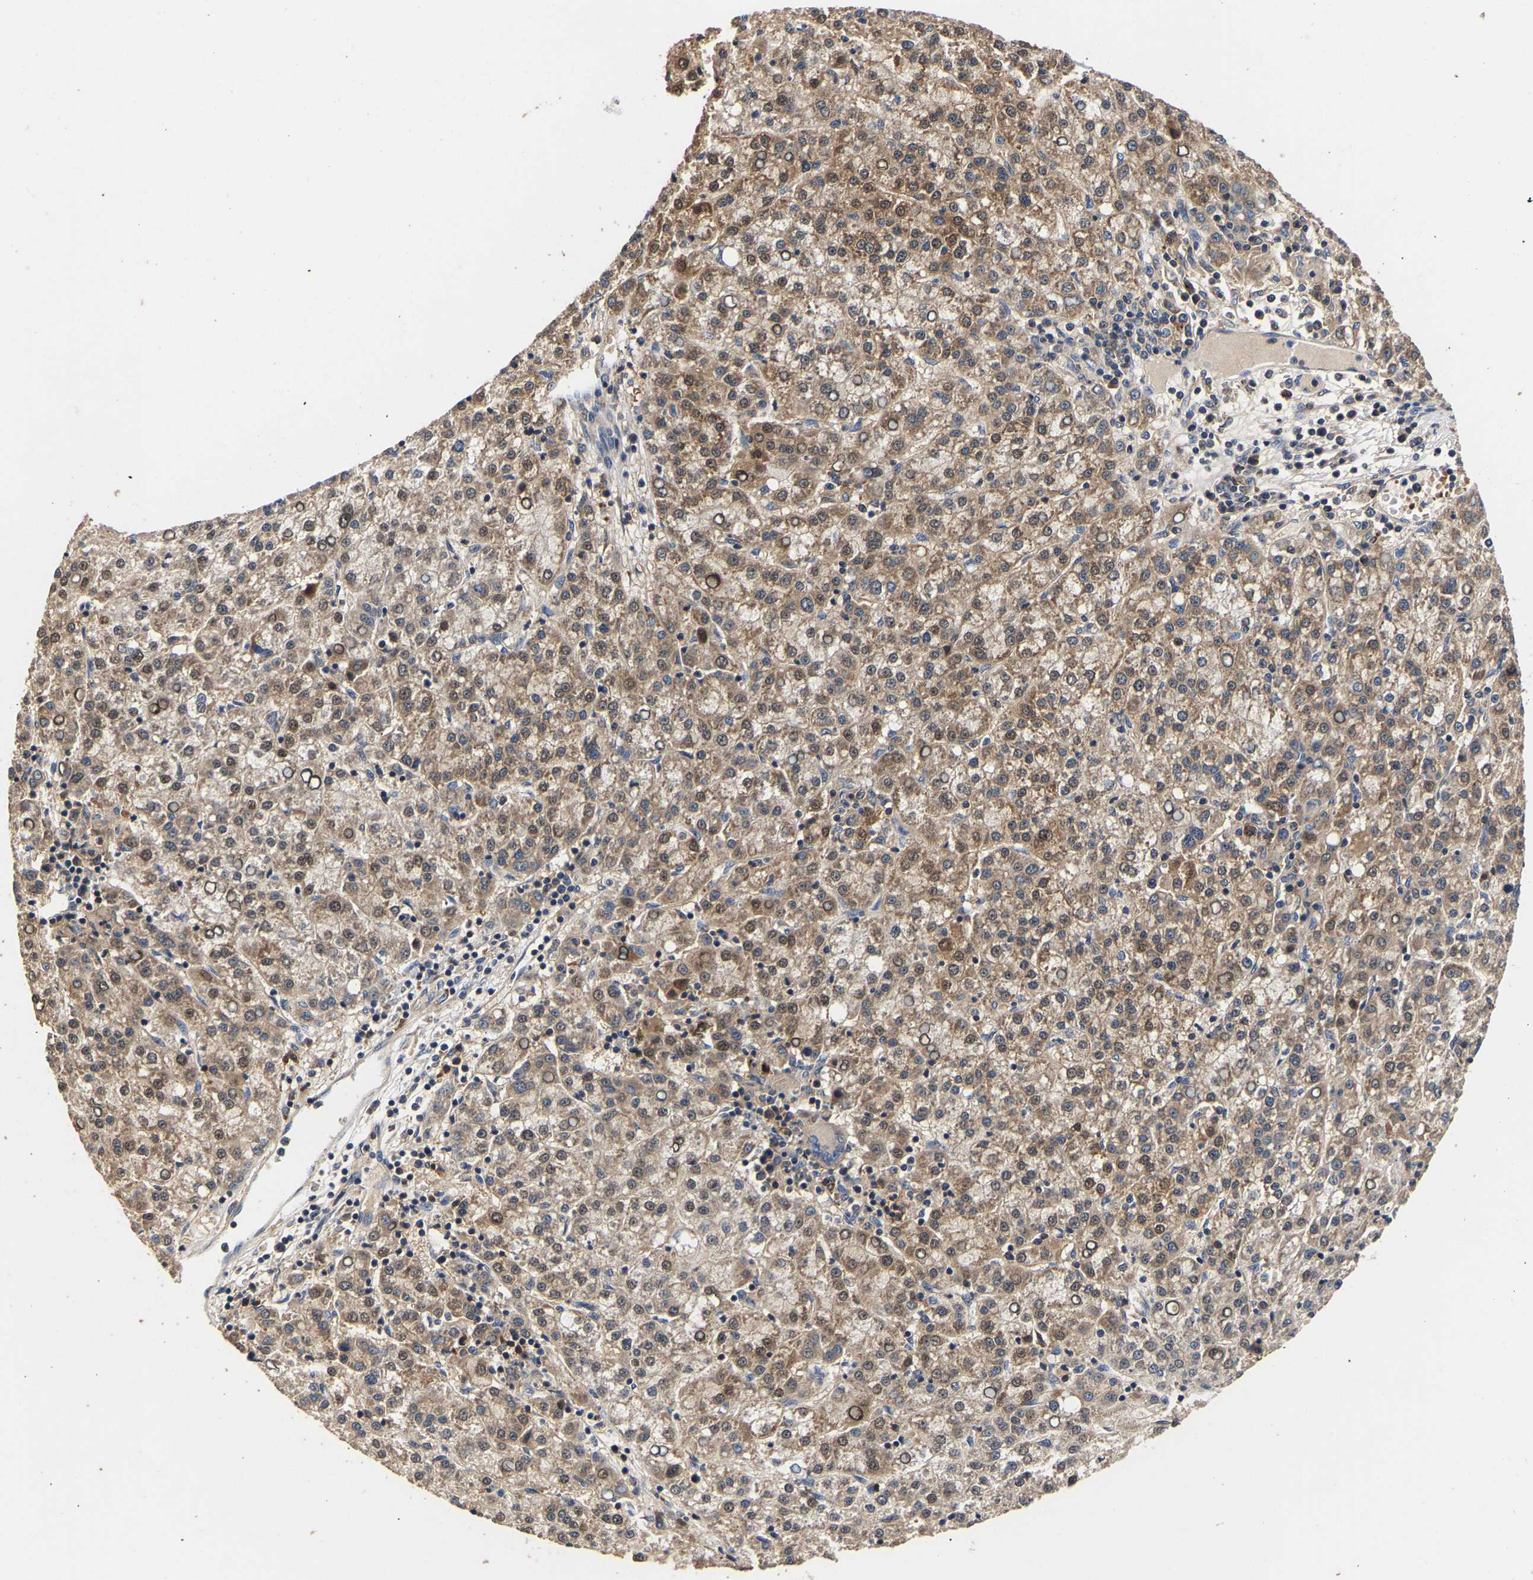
{"staining": {"intensity": "moderate", "quantity": ">75%", "location": "cytoplasmic/membranous,nuclear"}, "tissue": "liver cancer", "cell_type": "Tumor cells", "image_type": "cancer", "snomed": [{"axis": "morphology", "description": "Carcinoma, Hepatocellular, NOS"}, {"axis": "topography", "description": "Liver"}], "caption": "Approximately >75% of tumor cells in hepatocellular carcinoma (liver) show moderate cytoplasmic/membranous and nuclear protein staining as visualized by brown immunohistochemical staining.", "gene": "LRBA", "patient": {"sex": "female", "age": 58}}